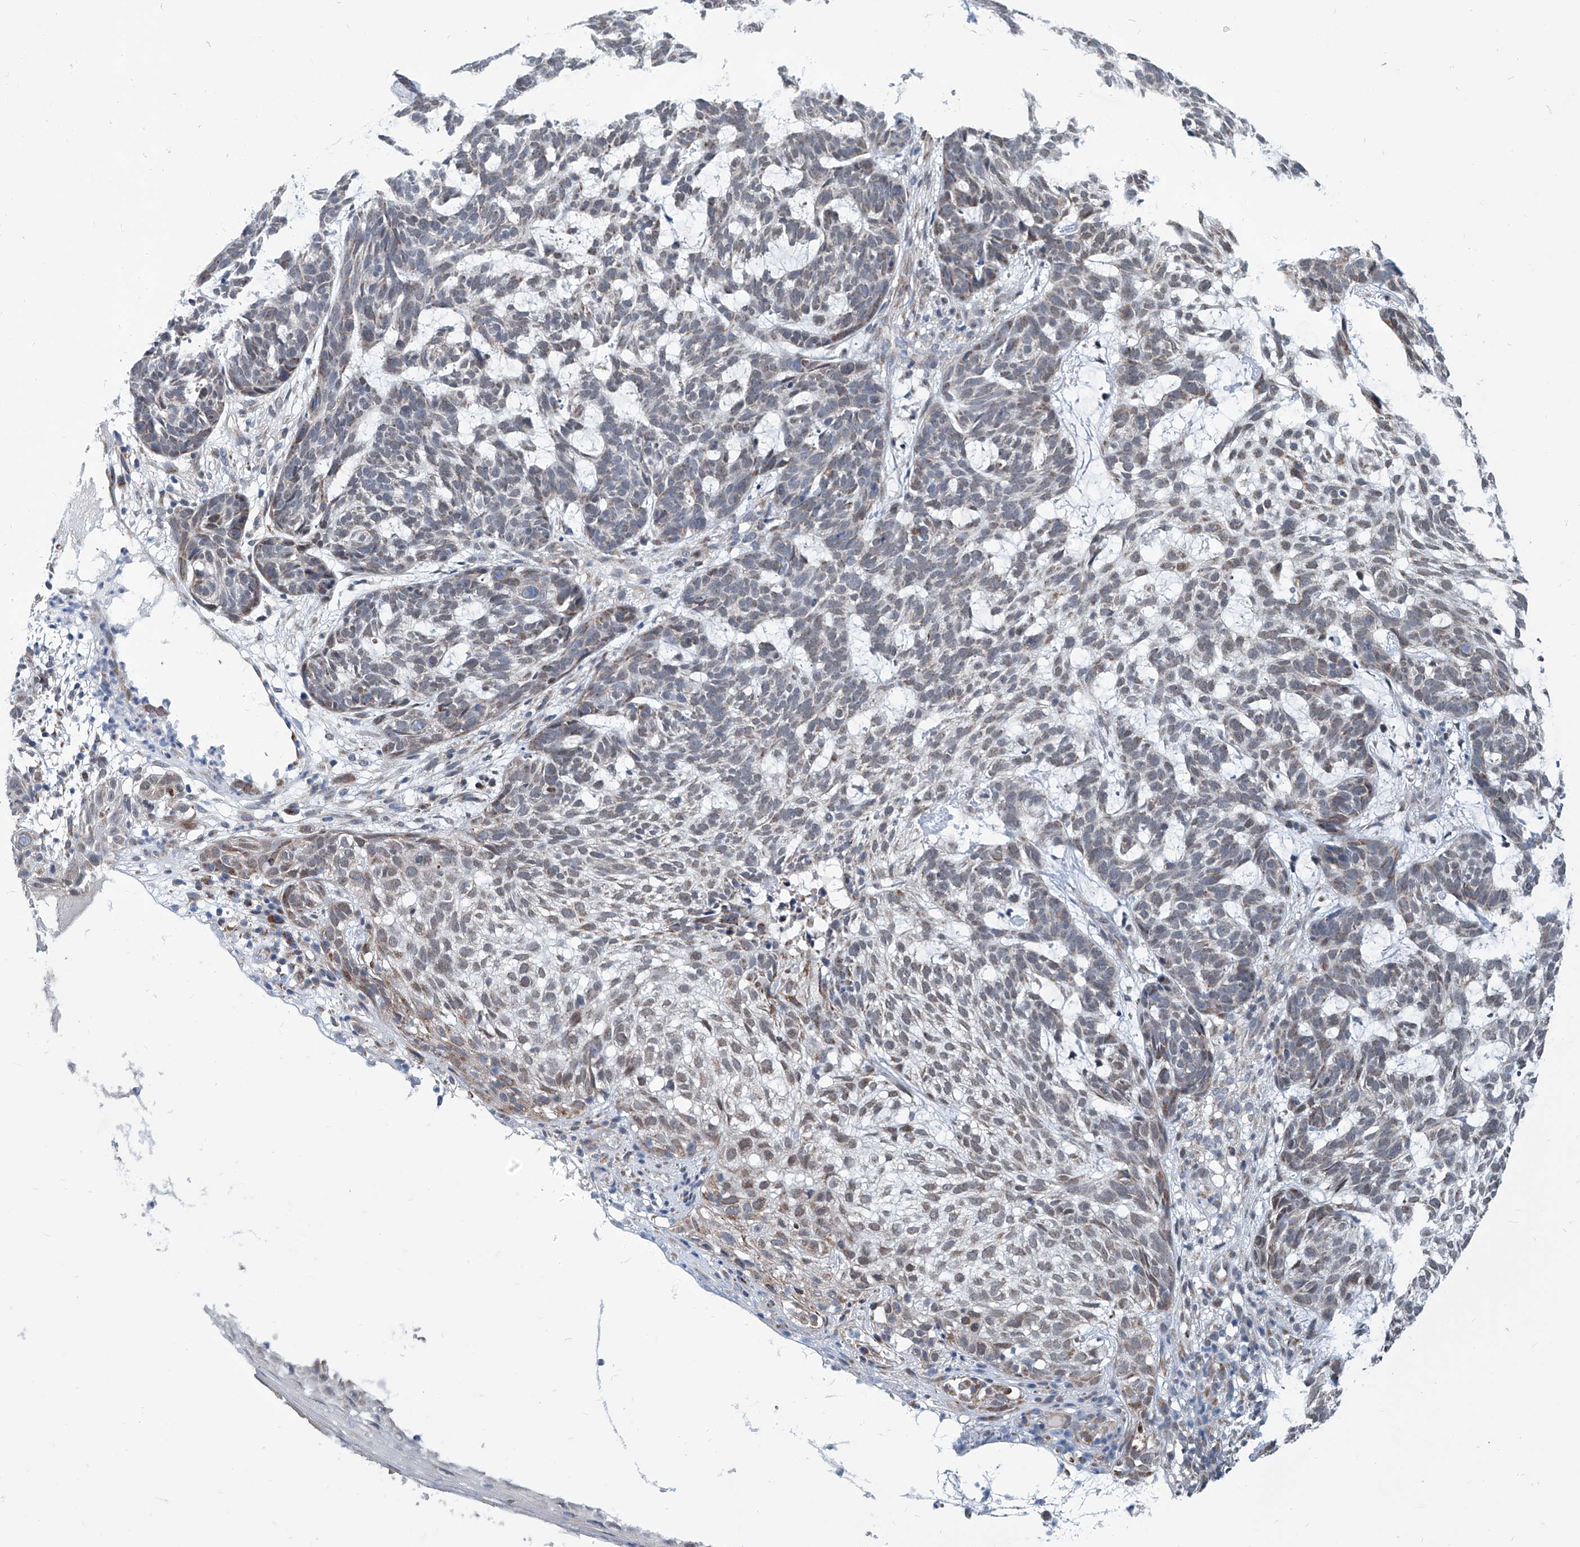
{"staining": {"intensity": "weak", "quantity": "25%-75%", "location": "cytoplasmic/membranous"}, "tissue": "skin cancer", "cell_type": "Tumor cells", "image_type": "cancer", "snomed": [{"axis": "morphology", "description": "Basal cell carcinoma"}, {"axis": "topography", "description": "Skin"}], "caption": "This is an image of IHC staining of skin cancer (basal cell carcinoma), which shows weak staining in the cytoplasmic/membranous of tumor cells.", "gene": "USP48", "patient": {"sex": "male", "age": 85}}